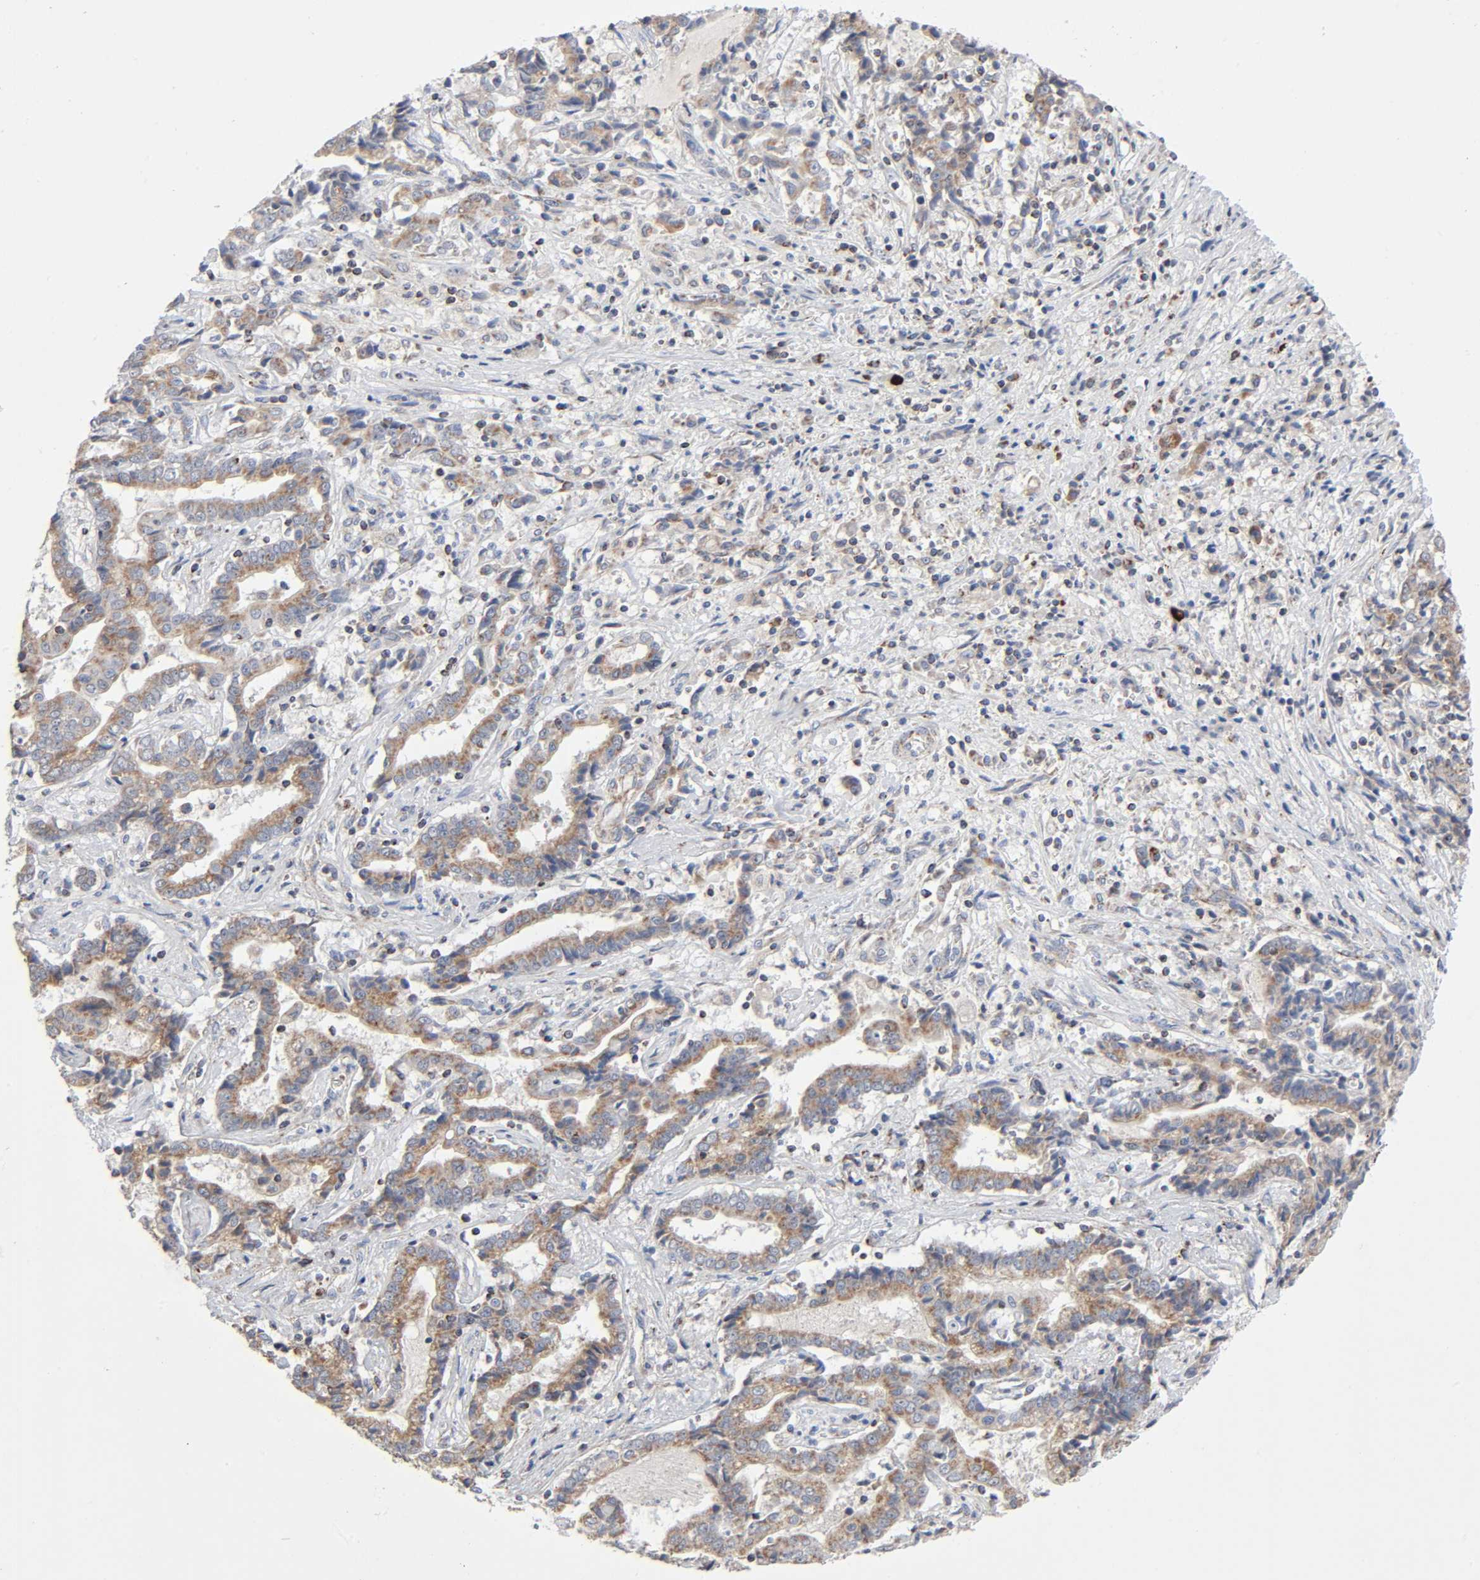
{"staining": {"intensity": "moderate", "quantity": ">75%", "location": "cytoplasmic/membranous"}, "tissue": "liver cancer", "cell_type": "Tumor cells", "image_type": "cancer", "snomed": [{"axis": "morphology", "description": "Cholangiocarcinoma"}, {"axis": "topography", "description": "Liver"}], "caption": "This histopathology image displays cholangiocarcinoma (liver) stained with IHC to label a protein in brown. The cytoplasmic/membranous of tumor cells show moderate positivity for the protein. Nuclei are counter-stained blue.", "gene": "SYT16", "patient": {"sex": "male", "age": 57}}